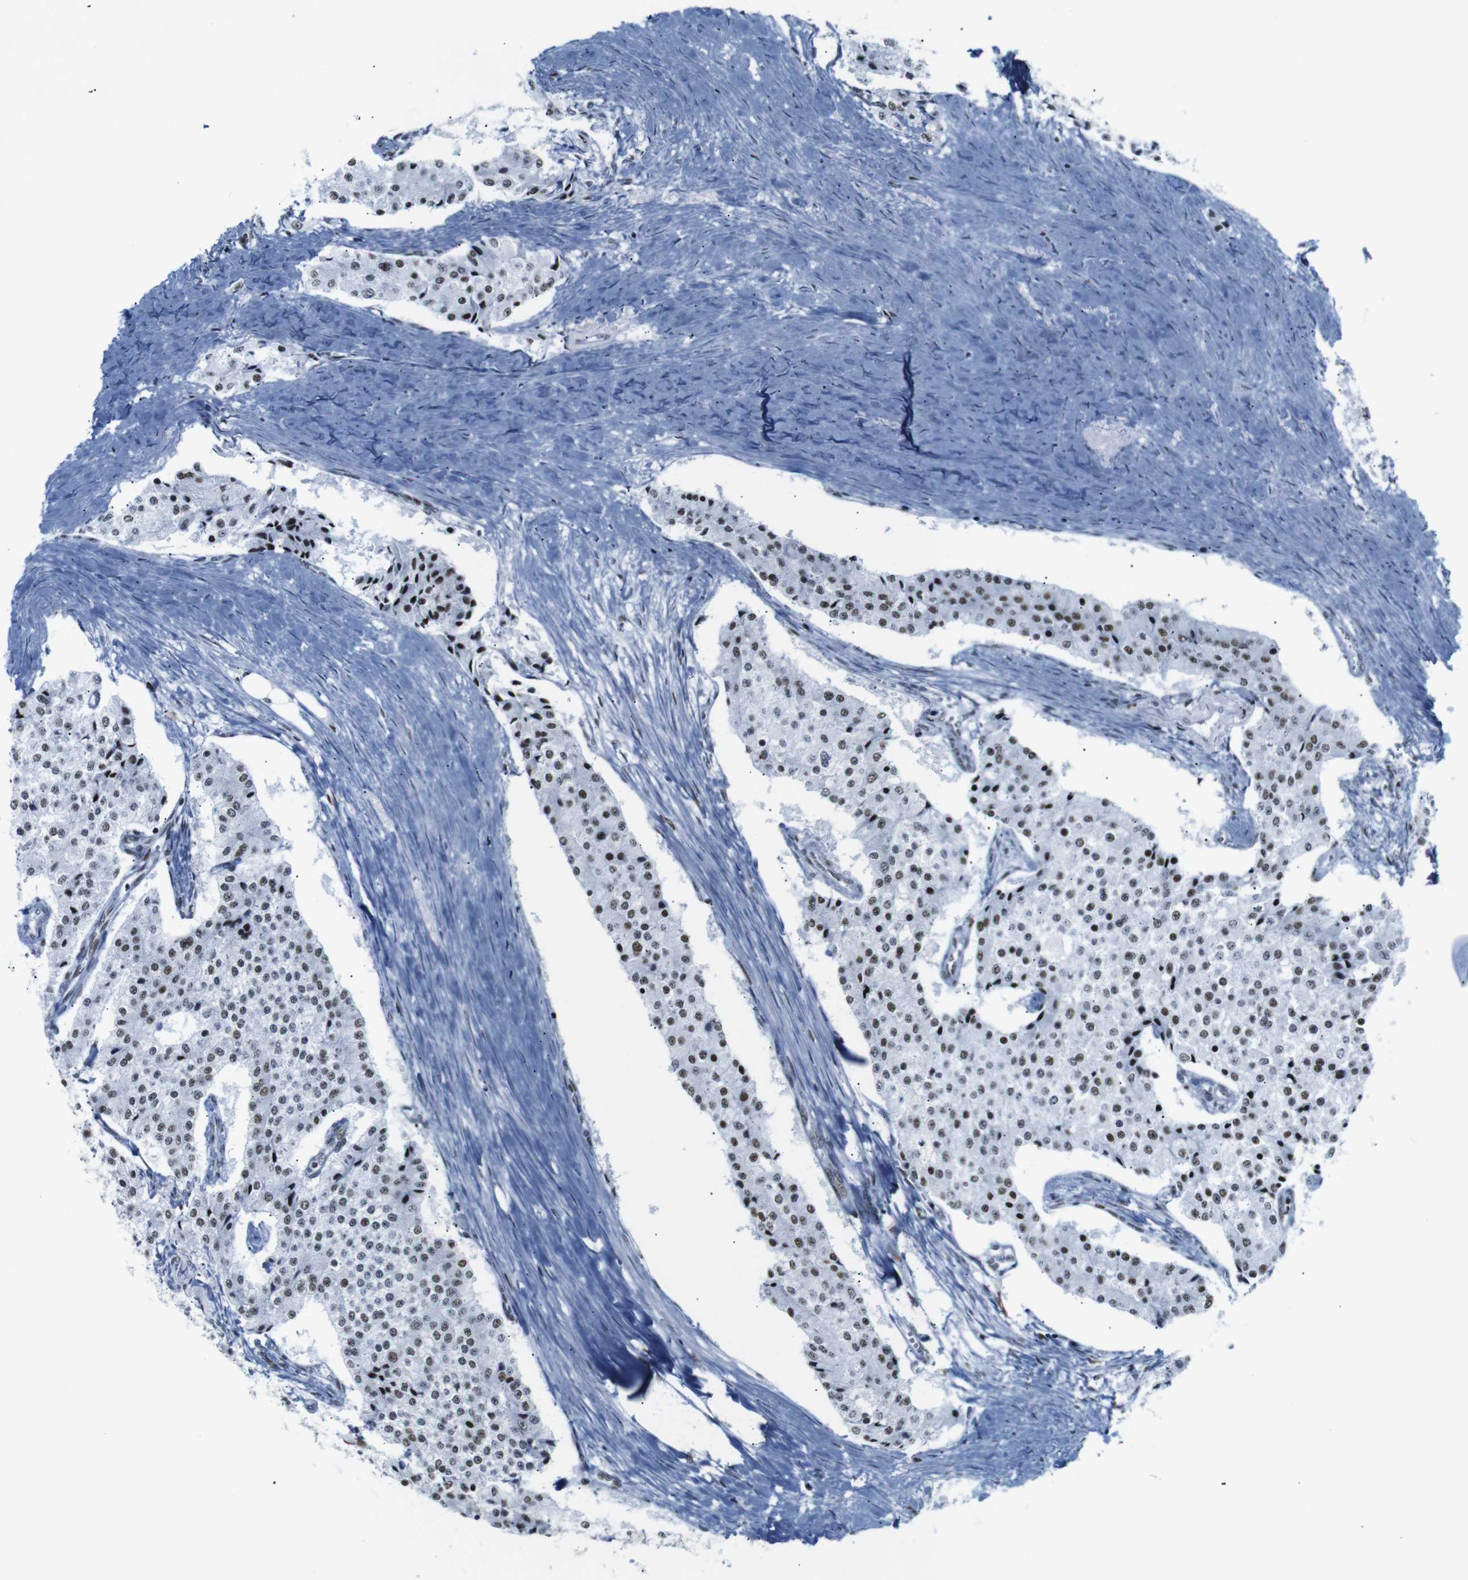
{"staining": {"intensity": "strong", "quantity": "25%-75%", "location": "nuclear"}, "tissue": "carcinoid", "cell_type": "Tumor cells", "image_type": "cancer", "snomed": [{"axis": "morphology", "description": "Carcinoid, malignant, NOS"}, {"axis": "topography", "description": "Colon"}], "caption": "This image exhibits malignant carcinoid stained with immunohistochemistry to label a protein in brown. The nuclear of tumor cells show strong positivity for the protein. Nuclei are counter-stained blue.", "gene": "TRA2B", "patient": {"sex": "female", "age": 52}}